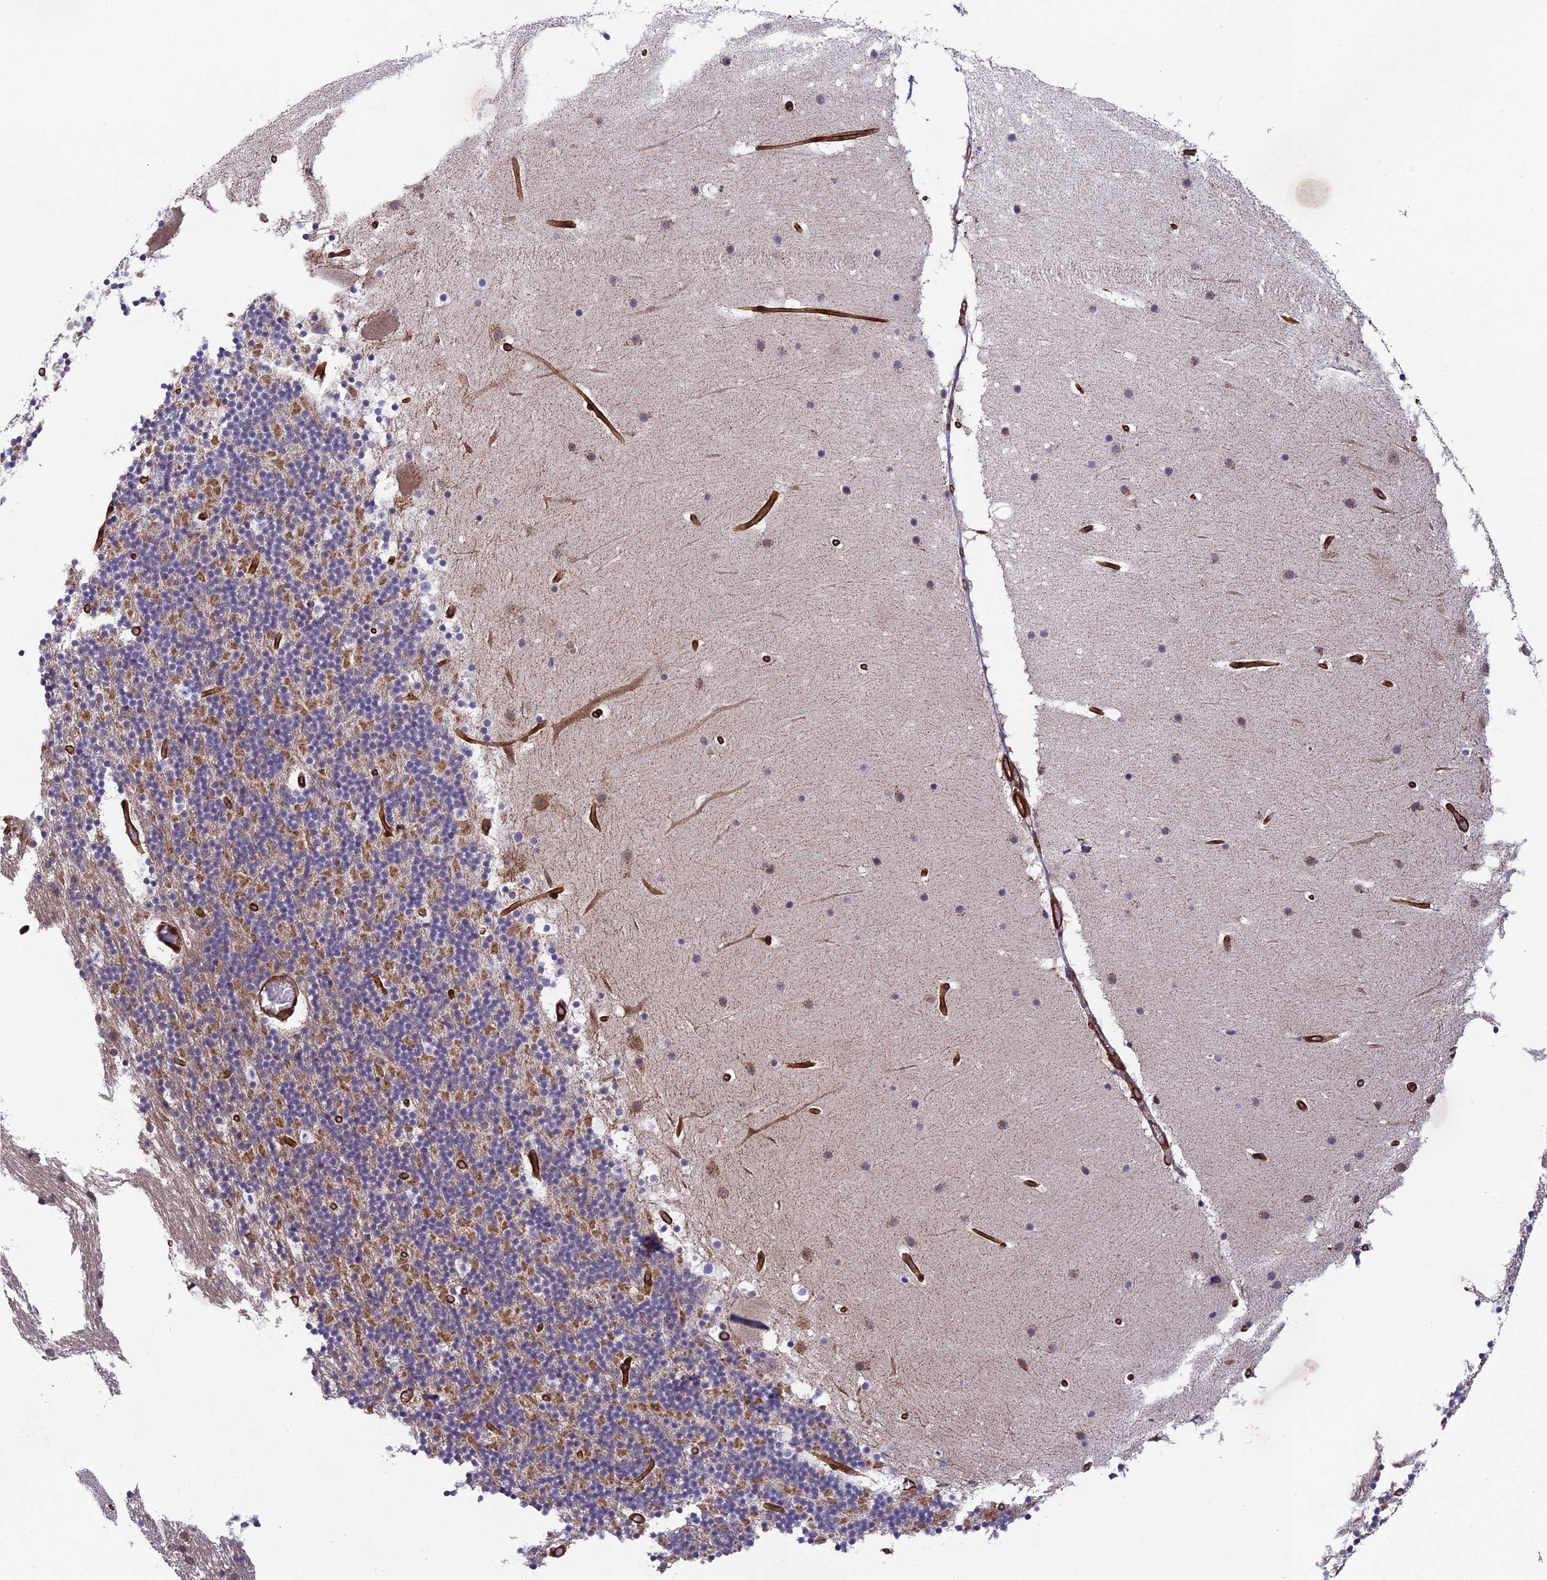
{"staining": {"intensity": "moderate", "quantity": "25%-75%", "location": "cytoplasmic/membranous"}, "tissue": "cerebellum", "cell_type": "Cells in granular layer", "image_type": "normal", "snomed": [{"axis": "morphology", "description": "Normal tissue, NOS"}, {"axis": "topography", "description": "Cerebellum"}], "caption": "An image of human cerebellum stained for a protein exhibits moderate cytoplasmic/membranous brown staining in cells in granular layer.", "gene": "TNS1", "patient": {"sex": "male", "age": 57}}